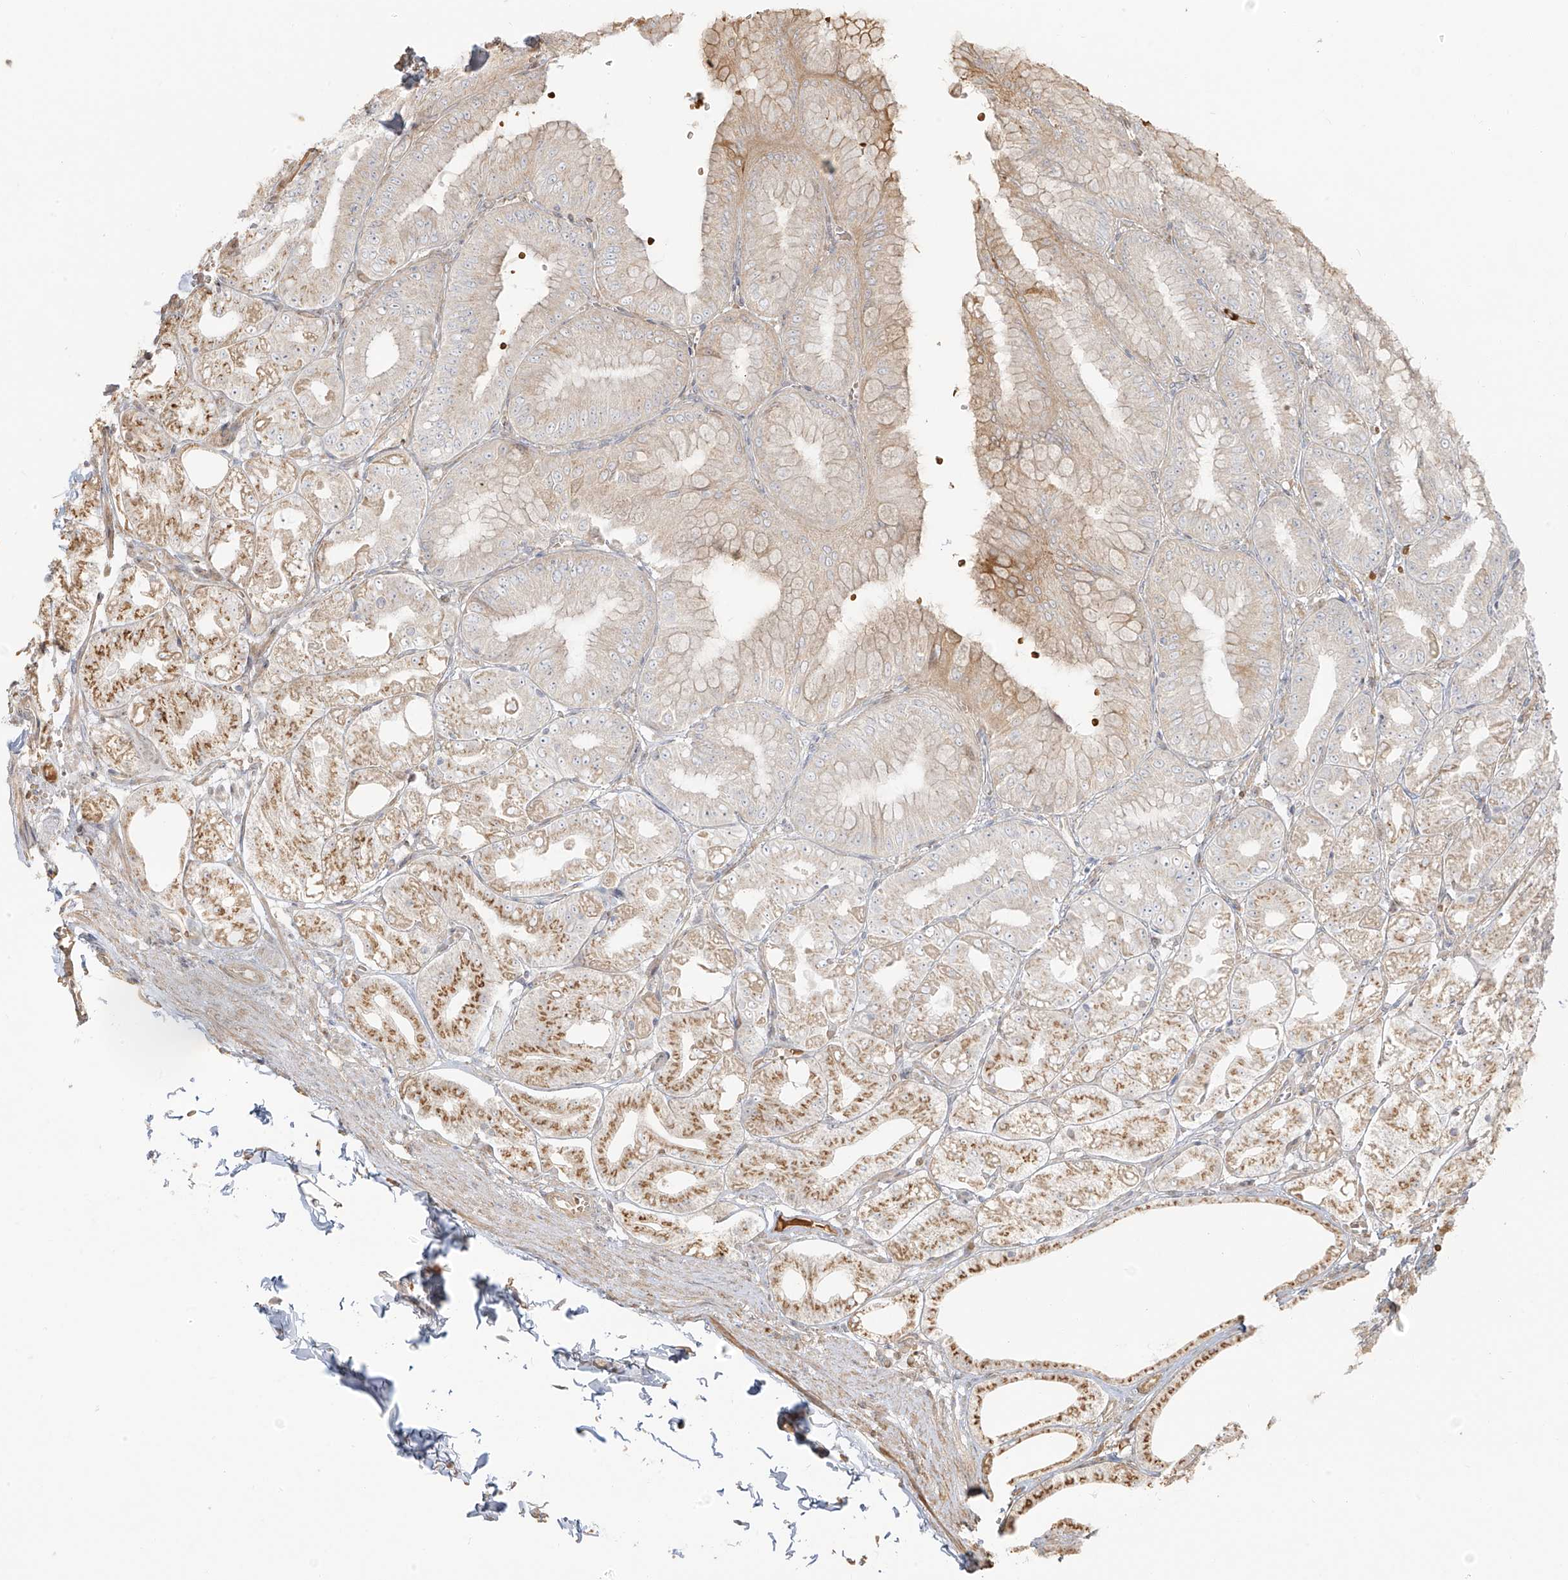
{"staining": {"intensity": "moderate", "quantity": "25%-75%", "location": "cytoplasmic/membranous"}, "tissue": "stomach", "cell_type": "Glandular cells", "image_type": "normal", "snomed": [{"axis": "morphology", "description": "Normal tissue, NOS"}, {"axis": "topography", "description": "Stomach, lower"}], "caption": "Immunohistochemistry (DAB (3,3'-diaminobenzidine)) staining of normal human stomach exhibits moderate cytoplasmic/membranous protein positivity in about 25%-75% of glandular cells.", "gene": "UPK1B", "patient": {"sex": "male", "age": 71}}